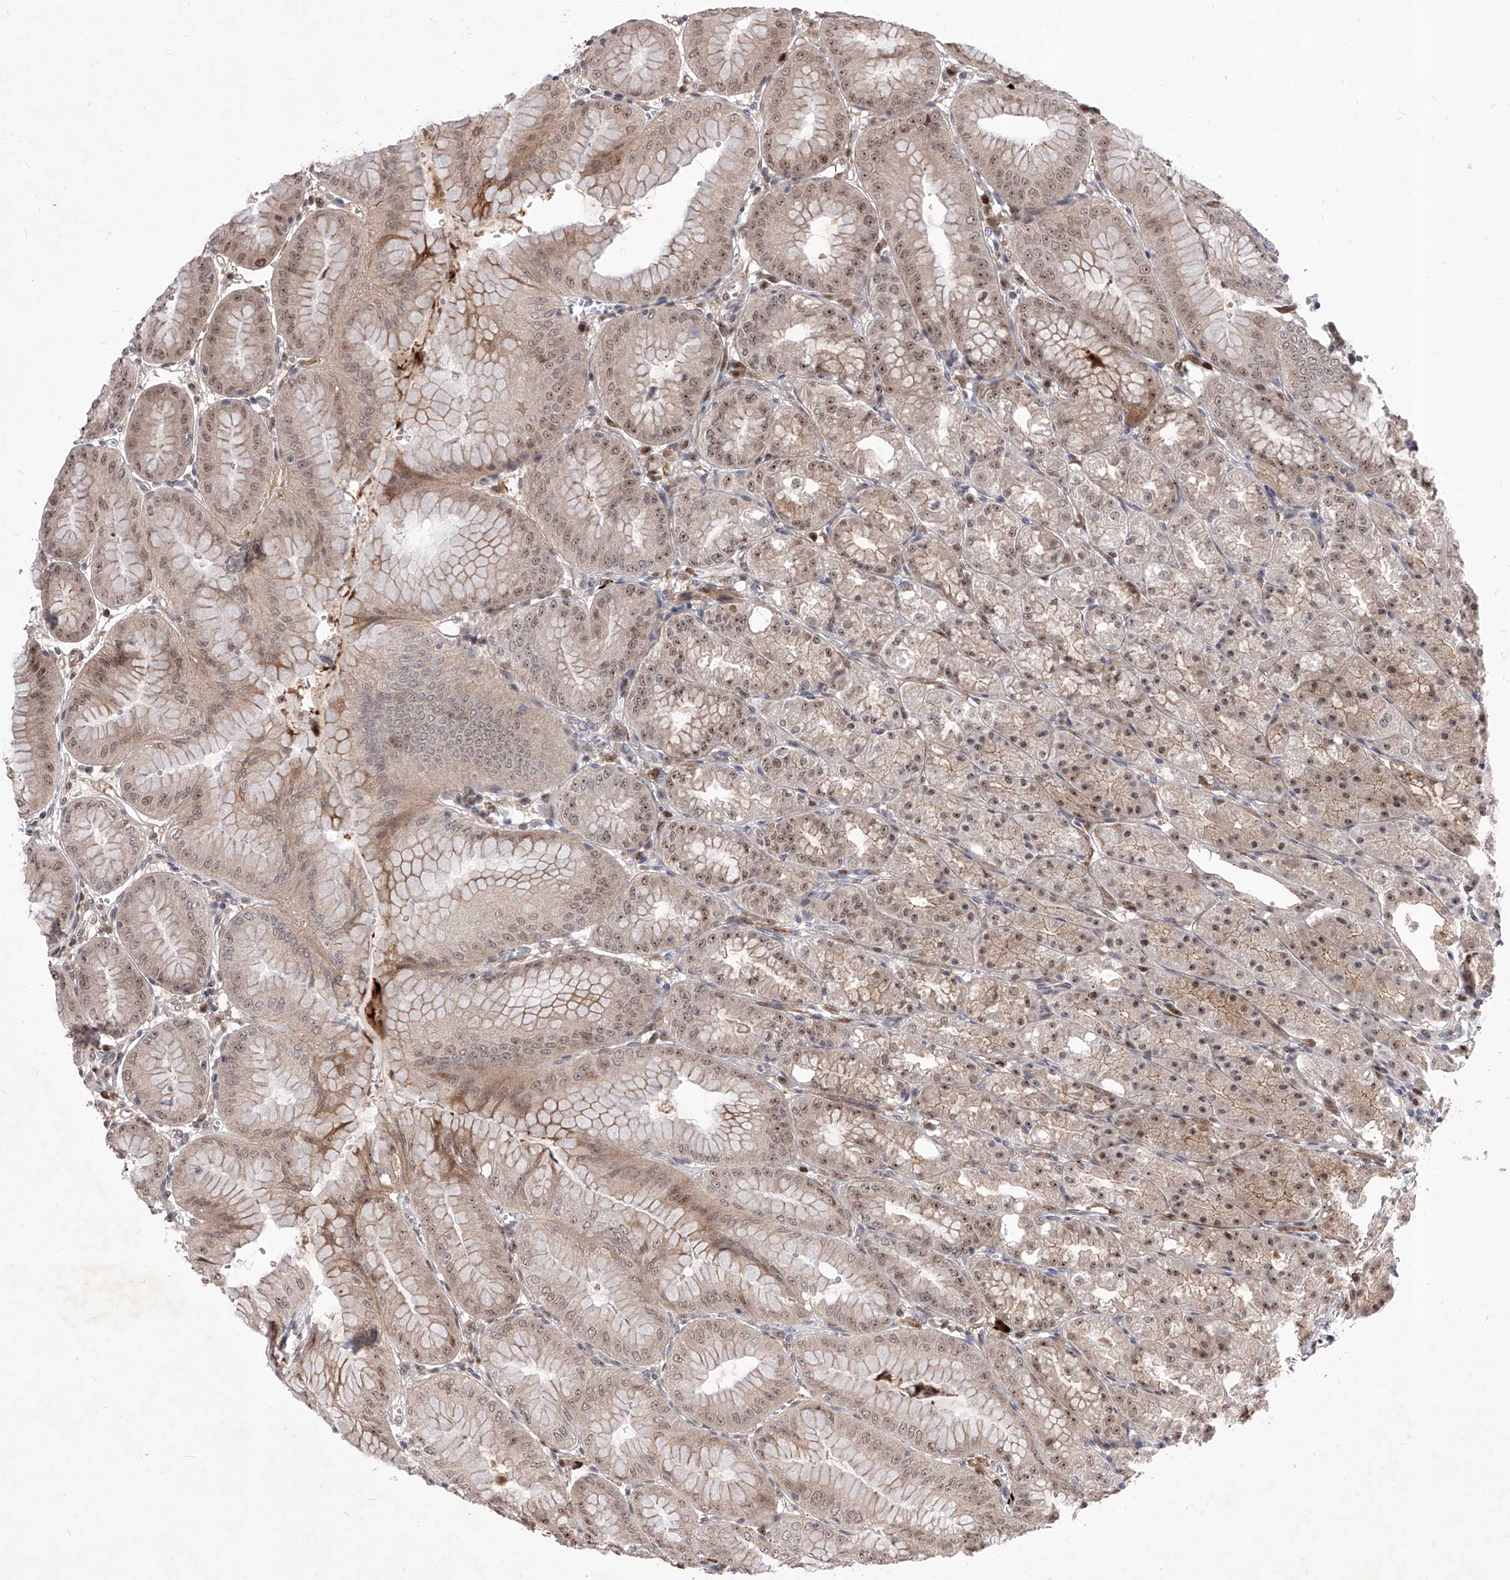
{"staining": {"intensity": "moderate", "quantity": ">75%", "location": "cytoplasmic/membranous,nuclear"}, "tissue": "stomach", "cell_type": "Glandular cells", "image_type": "normal", "snomed": [{"axis": "morphology", "description": "Normal tissue, NOS"}, {"axis": "topography", "description": "Stomach, lower"}], "caption": "Stomach stained with DAB immunohistochemistry reveals medium levels of moderate cytoplasmic/membranous,nuclear staining in about >75% of glandular cells. (brown staining indicates protein expression, while blue staining denotes nuclei).", "gene": "LGR4", "patient": {"sex": "male", "age": 71}}